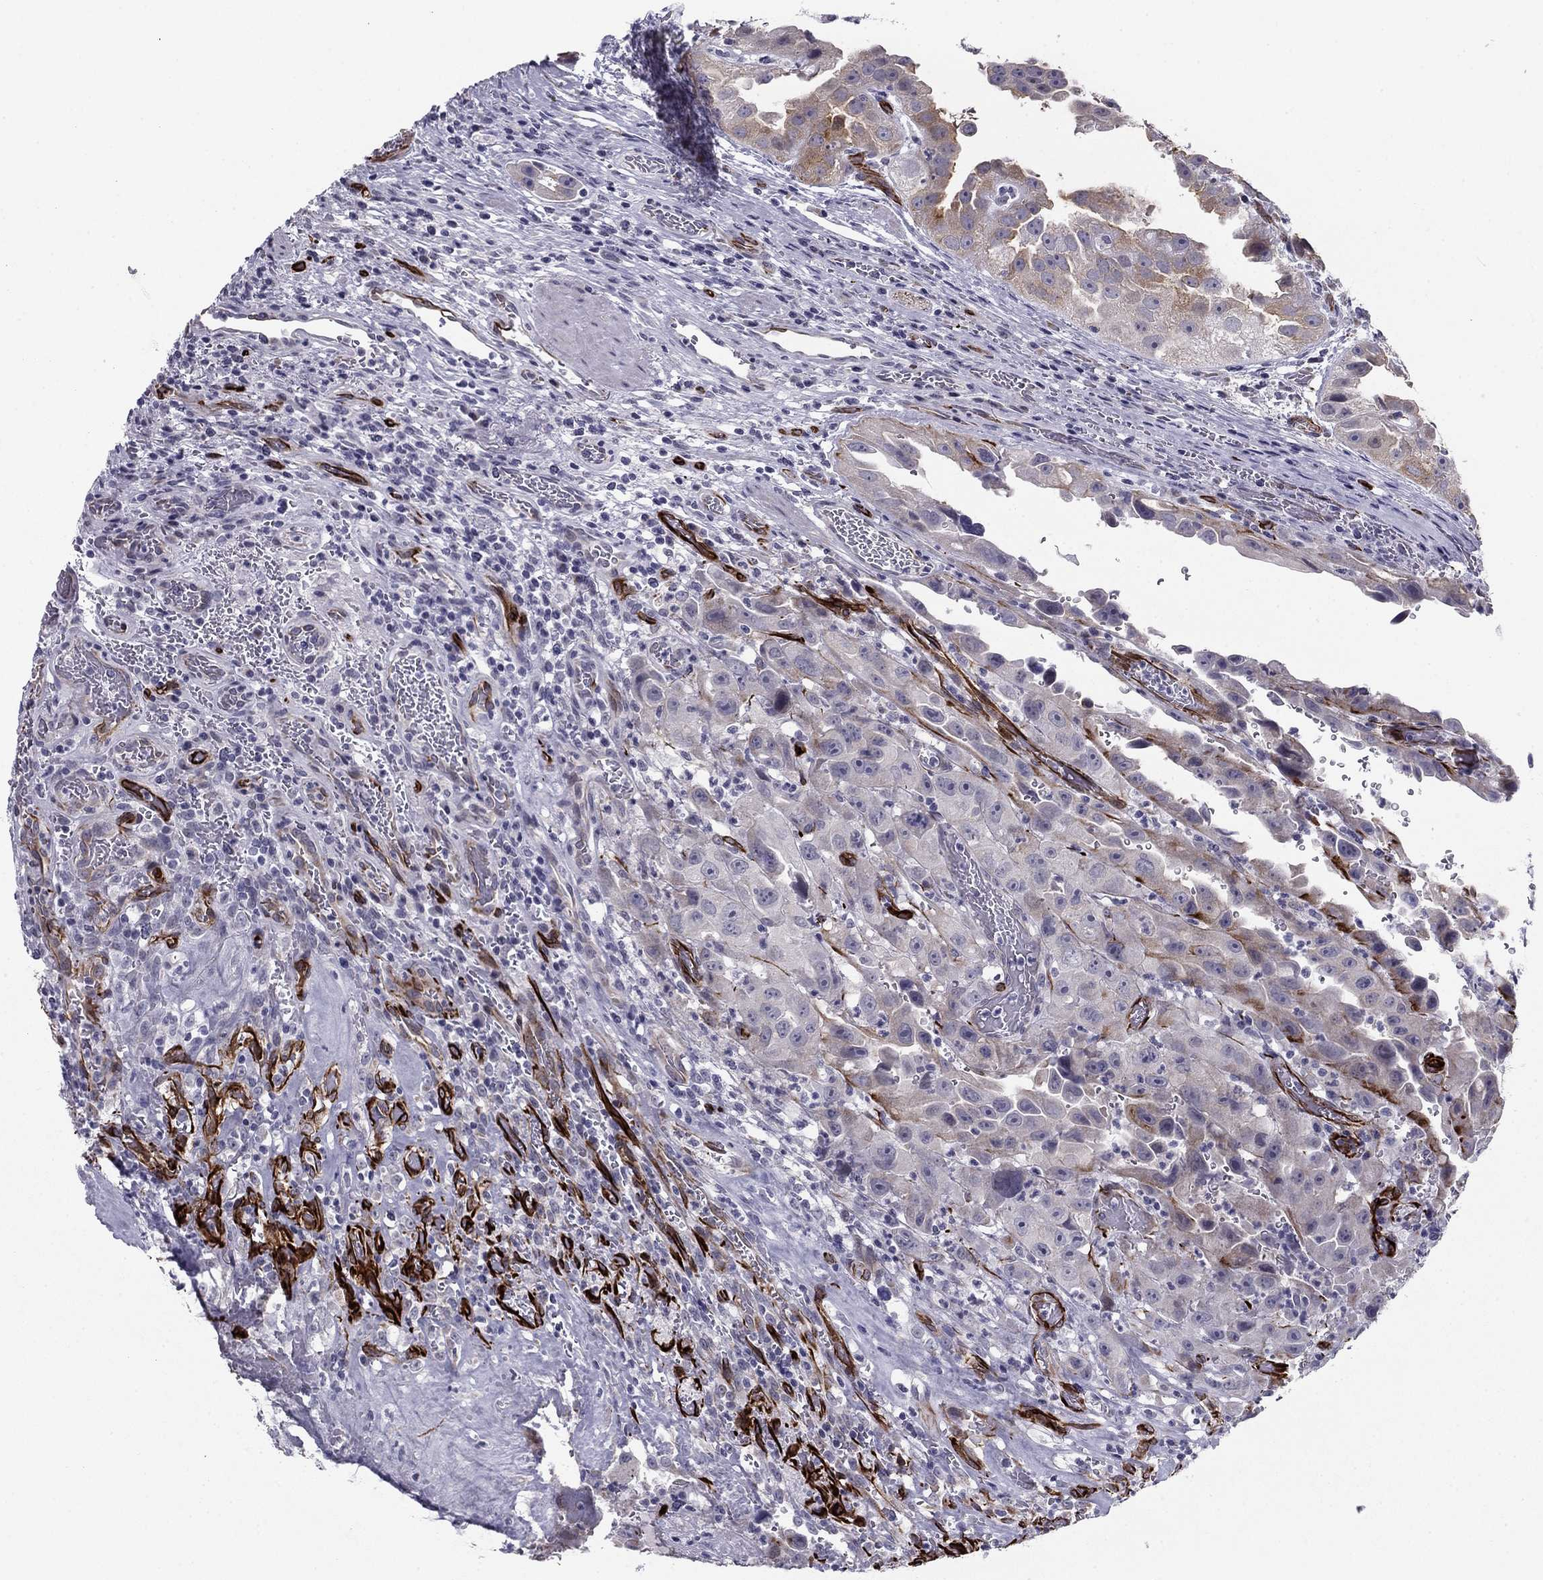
{"staining": {"intensity": "moderate", "quantity": "<25%", "location": "cytoplasmic/membranous"}, "tissue": "urothelial cancer", "cell_type": "Tumor cells", "image_type": "cancer", "snomed": [{"axis": "morphology", "description": "Urothelial carcinoma, High grade"}, {"axis": "topography", "description": "Urinary bladder"}], "caption": "The histopathology image shows immunohistochemical staining of urothelial cancer. There is moderate cytoplasmic/membranous expression is seen in about <25% of tumor cells. (DAB (3,3'-diaminobenzidine) IHC, brown staining for protein, blue staining for nuclei).", "gene": "ANKS4B", "patient": {"sex": "female", "age": 41}}